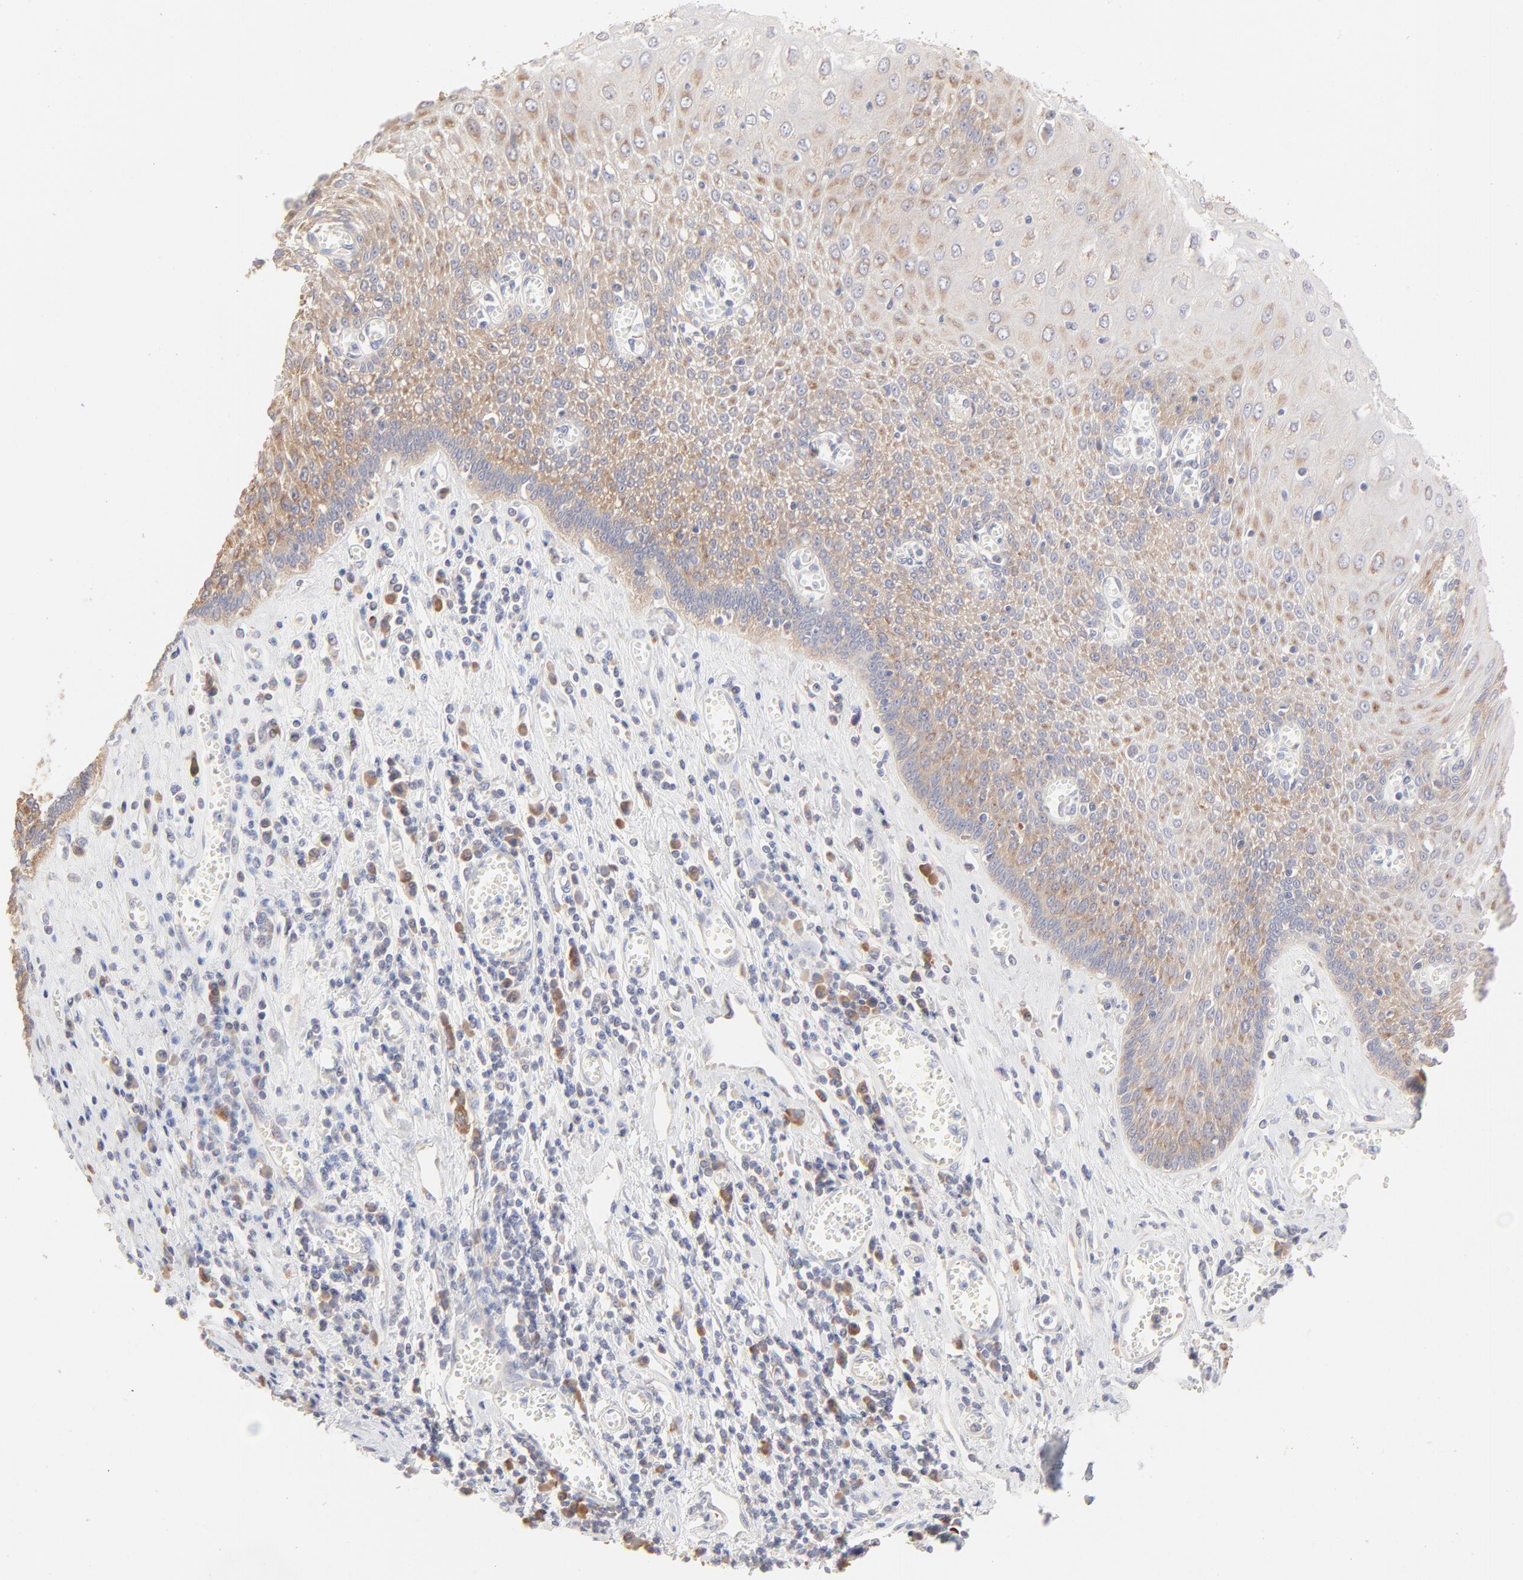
{"staining": {"intensity": "moderate", "quantity": ">75%", "location": "cytoplasmic/membranous"}, "tissue": "esophagus", "cell_type": "Squamous epithelial cells", "image_type": "normal", "snomed": [{"axis": "morphology", "description": "Normal tissue, NOS"}, {"axis": "morphology", "description": "Squamous cell carcinoma, NOS"}, {"axis": "topography", "description": "Esophagus"}], "caption": "Esophagus stained with immunohistochemistry (IHC) shows moderate cytoplasmic/membranous expression in about >75% of squamous epithelial cells. (brown staining indicates protein expression, while blue staining denotes nuclei).", "gene": "RPS21", "patient": {"sex": "male", "age": 65}}